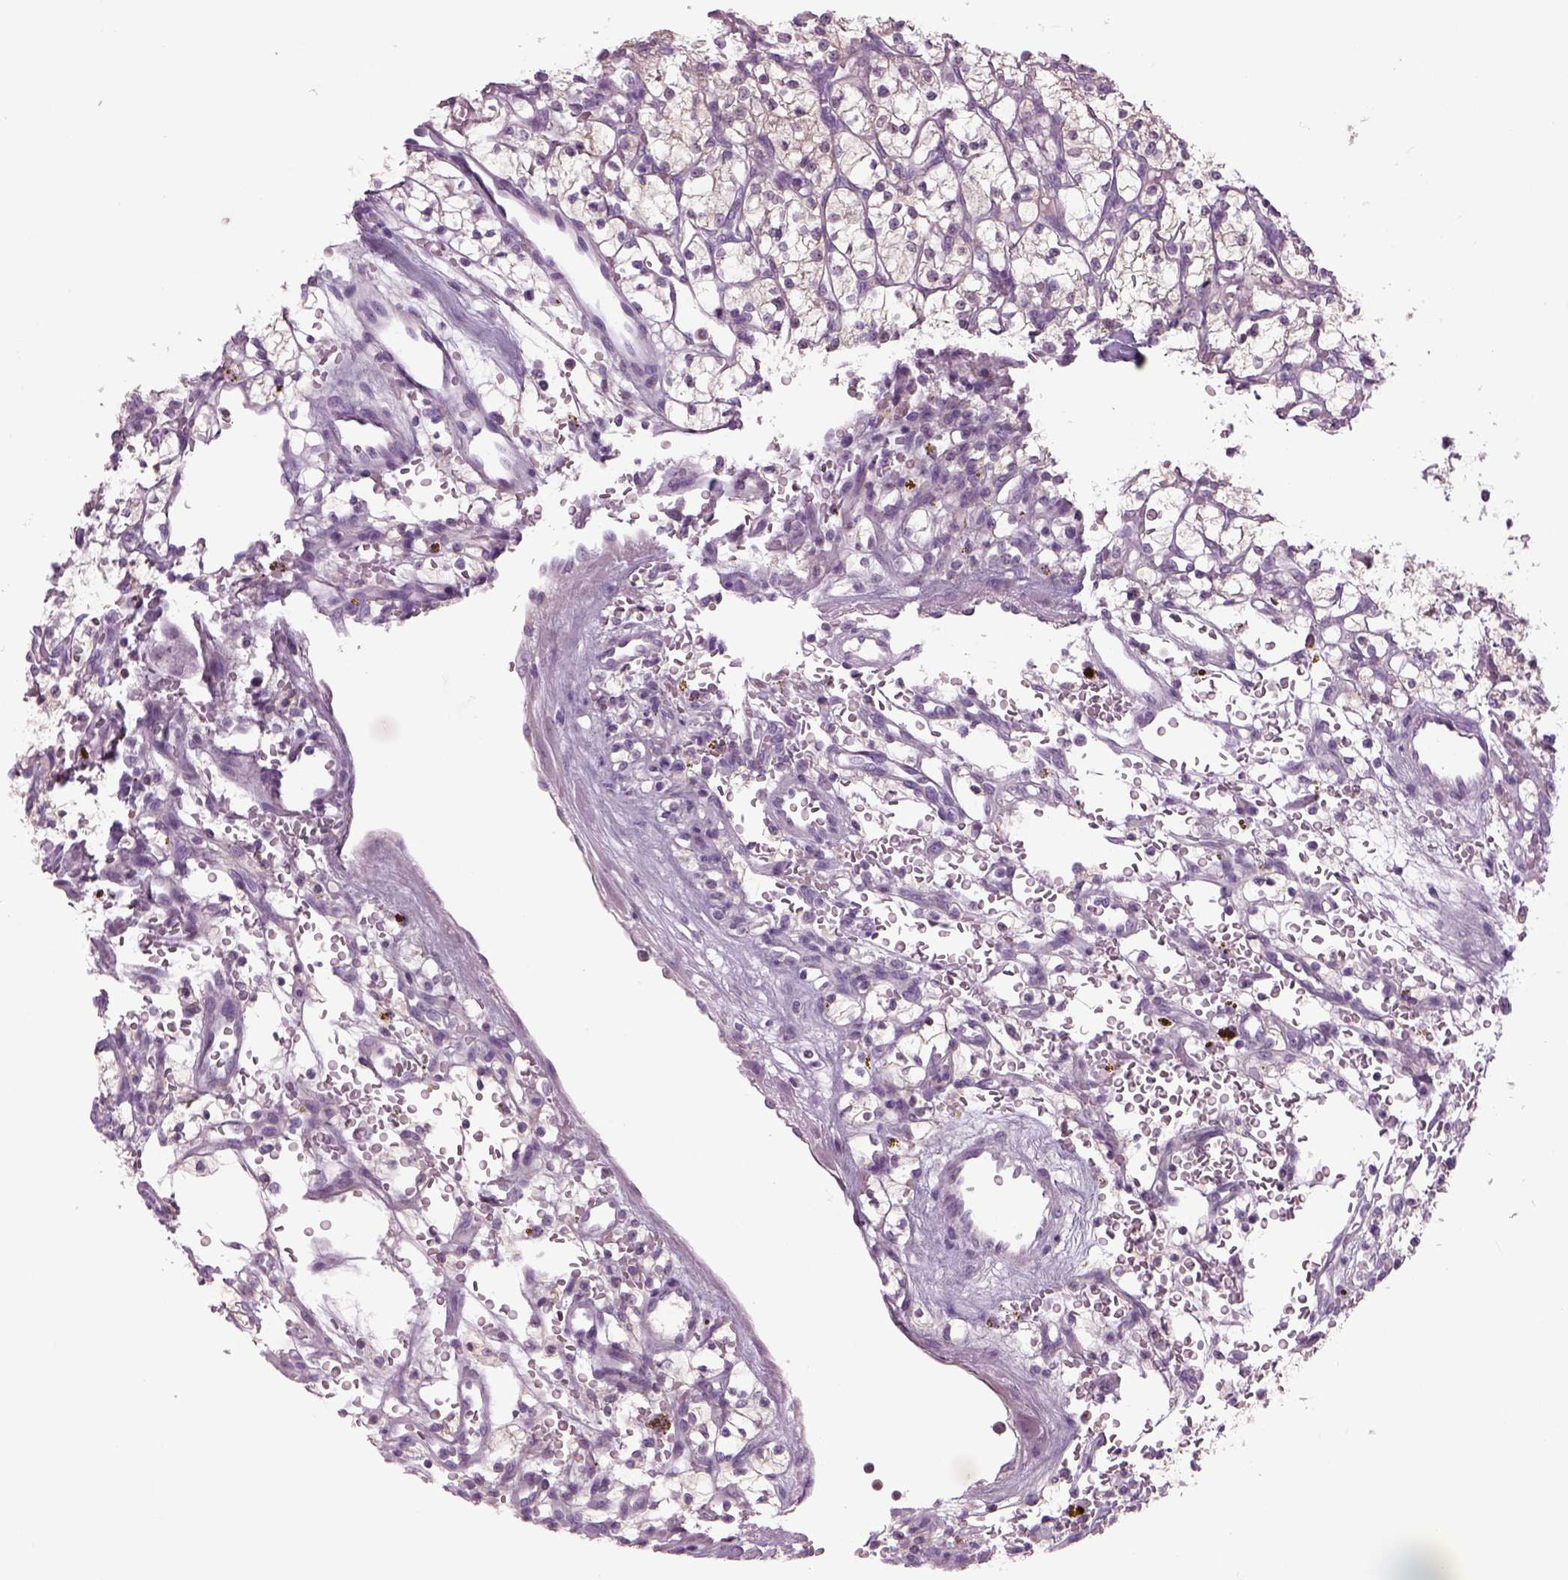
{"staining": {"intensity": "weak", "quantity": "<25%", "location": "cytoplasmic/membranous"}, "tissue": "renal cancer", "cell_type": "Tumor cells", "image_type": "cancer", "snomed": [{"axis": "morphology", "description": "Adenocarcinoma, NOS"}, {"axis": "topography", "description": "Kidney"}], "caption": "DAB (3,3'-diaminobenzidine) immunohistochemical staining of human renal cancer (adenocarcinoma) reveals no significant positivity in tumor cells.", "gene": "MDH1B", "patient": {"sex": "female", "age": 64}}